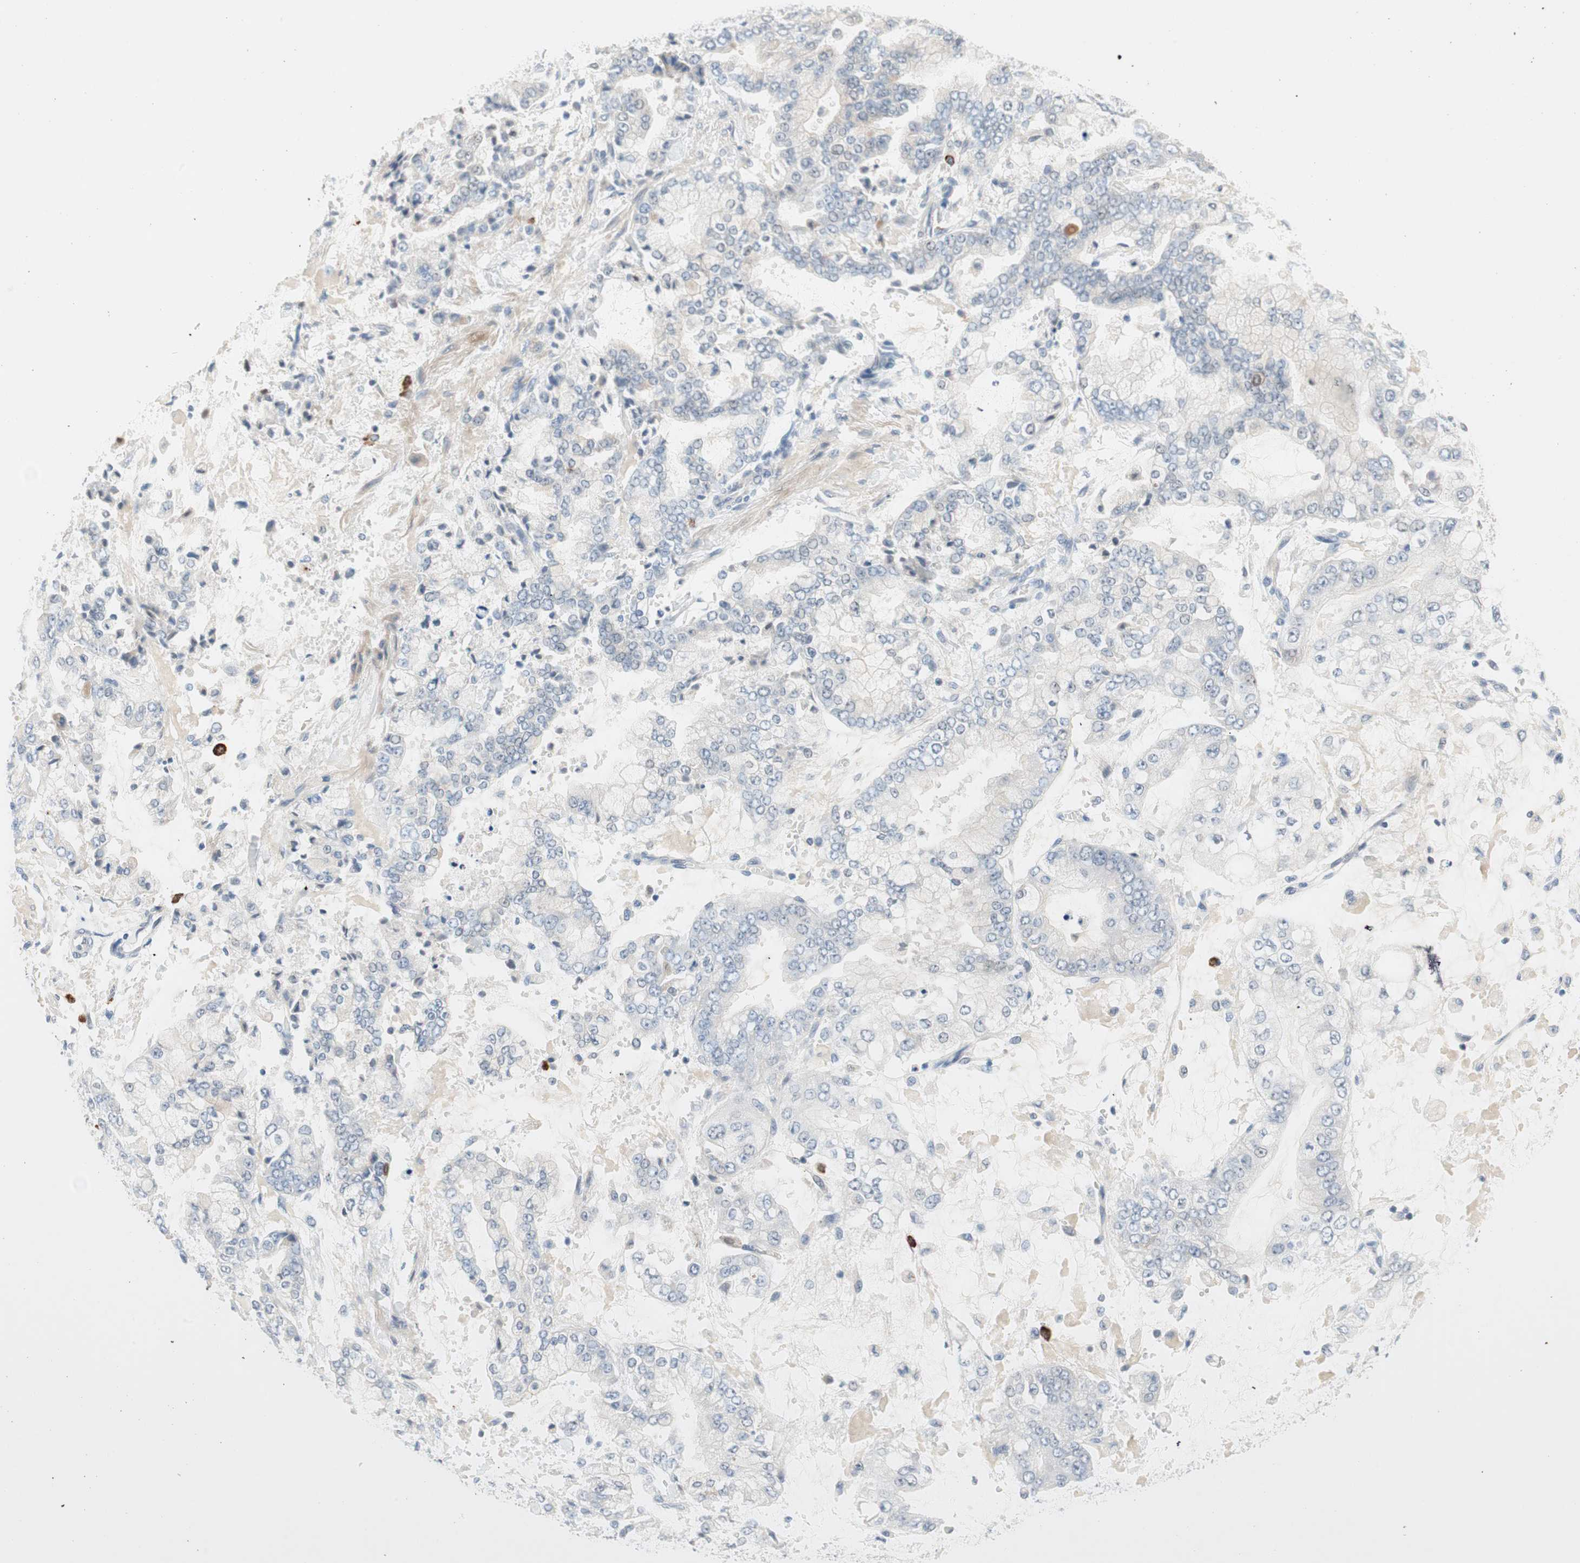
{"staining": {"intensity": "negative", "quantity": "none", "location": "none"}, "tissue": "stomach cancer", "cell_type": "Tumor cells", "image_type": "cancer", "snomed": [{"axis": "morphology", "description": "Adenocarcinoma, NOS"}, {"axis": "topography", "description": "Stomach"}], "caption": "Immunohistochemical staining of human adenocarcinoma (stomach) shows no significant positivity in tumor cells. The staining is performed using DAB brown chromogen with nuclei counter-stained in using hematoxylin.", "gene": "PDZK1", "patient": {"sex": "male", "age": 76}}